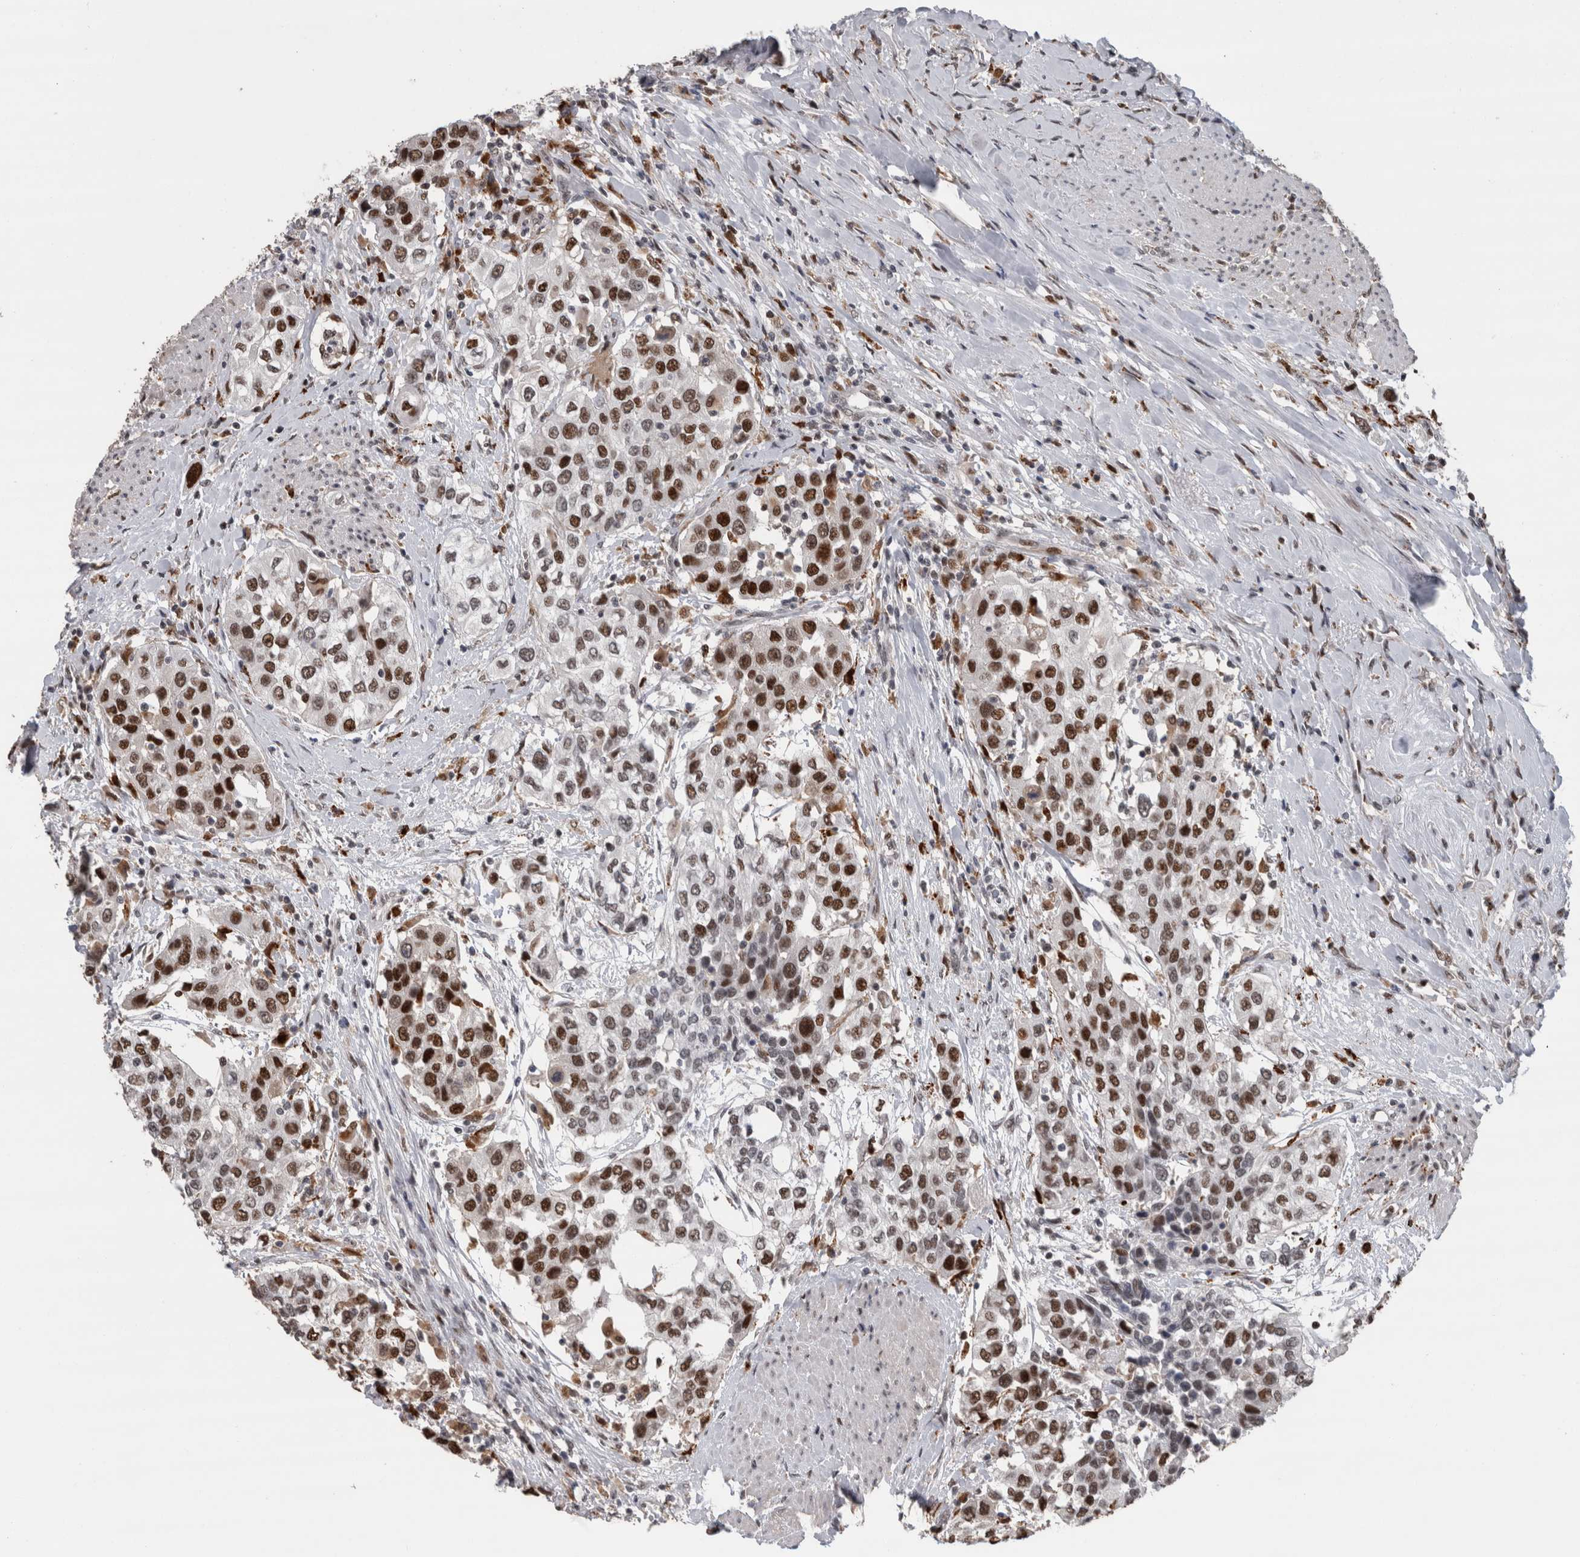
{"staining": {"intensity": "strong", "quantity": ">75%", "location": "nuclear"}, "tissue": "urothelial cancer", "cell_type": "Tumor cells", "image_type": "cancer", "snomed": [{"axis": "morphology", "description": "Urothelial carcinoma, High grade"}, {"axis": "topography", "description": "Urinary bladder"}], "caption": "An immunohistochemistry (IHC) image of tumor tissue is shown. Protein staining in brown shows strong nuclear positivity in urothelial cancer within tumor cells.", "gene": "POLD2", "patient": {"sex": "female", "age": 80}}